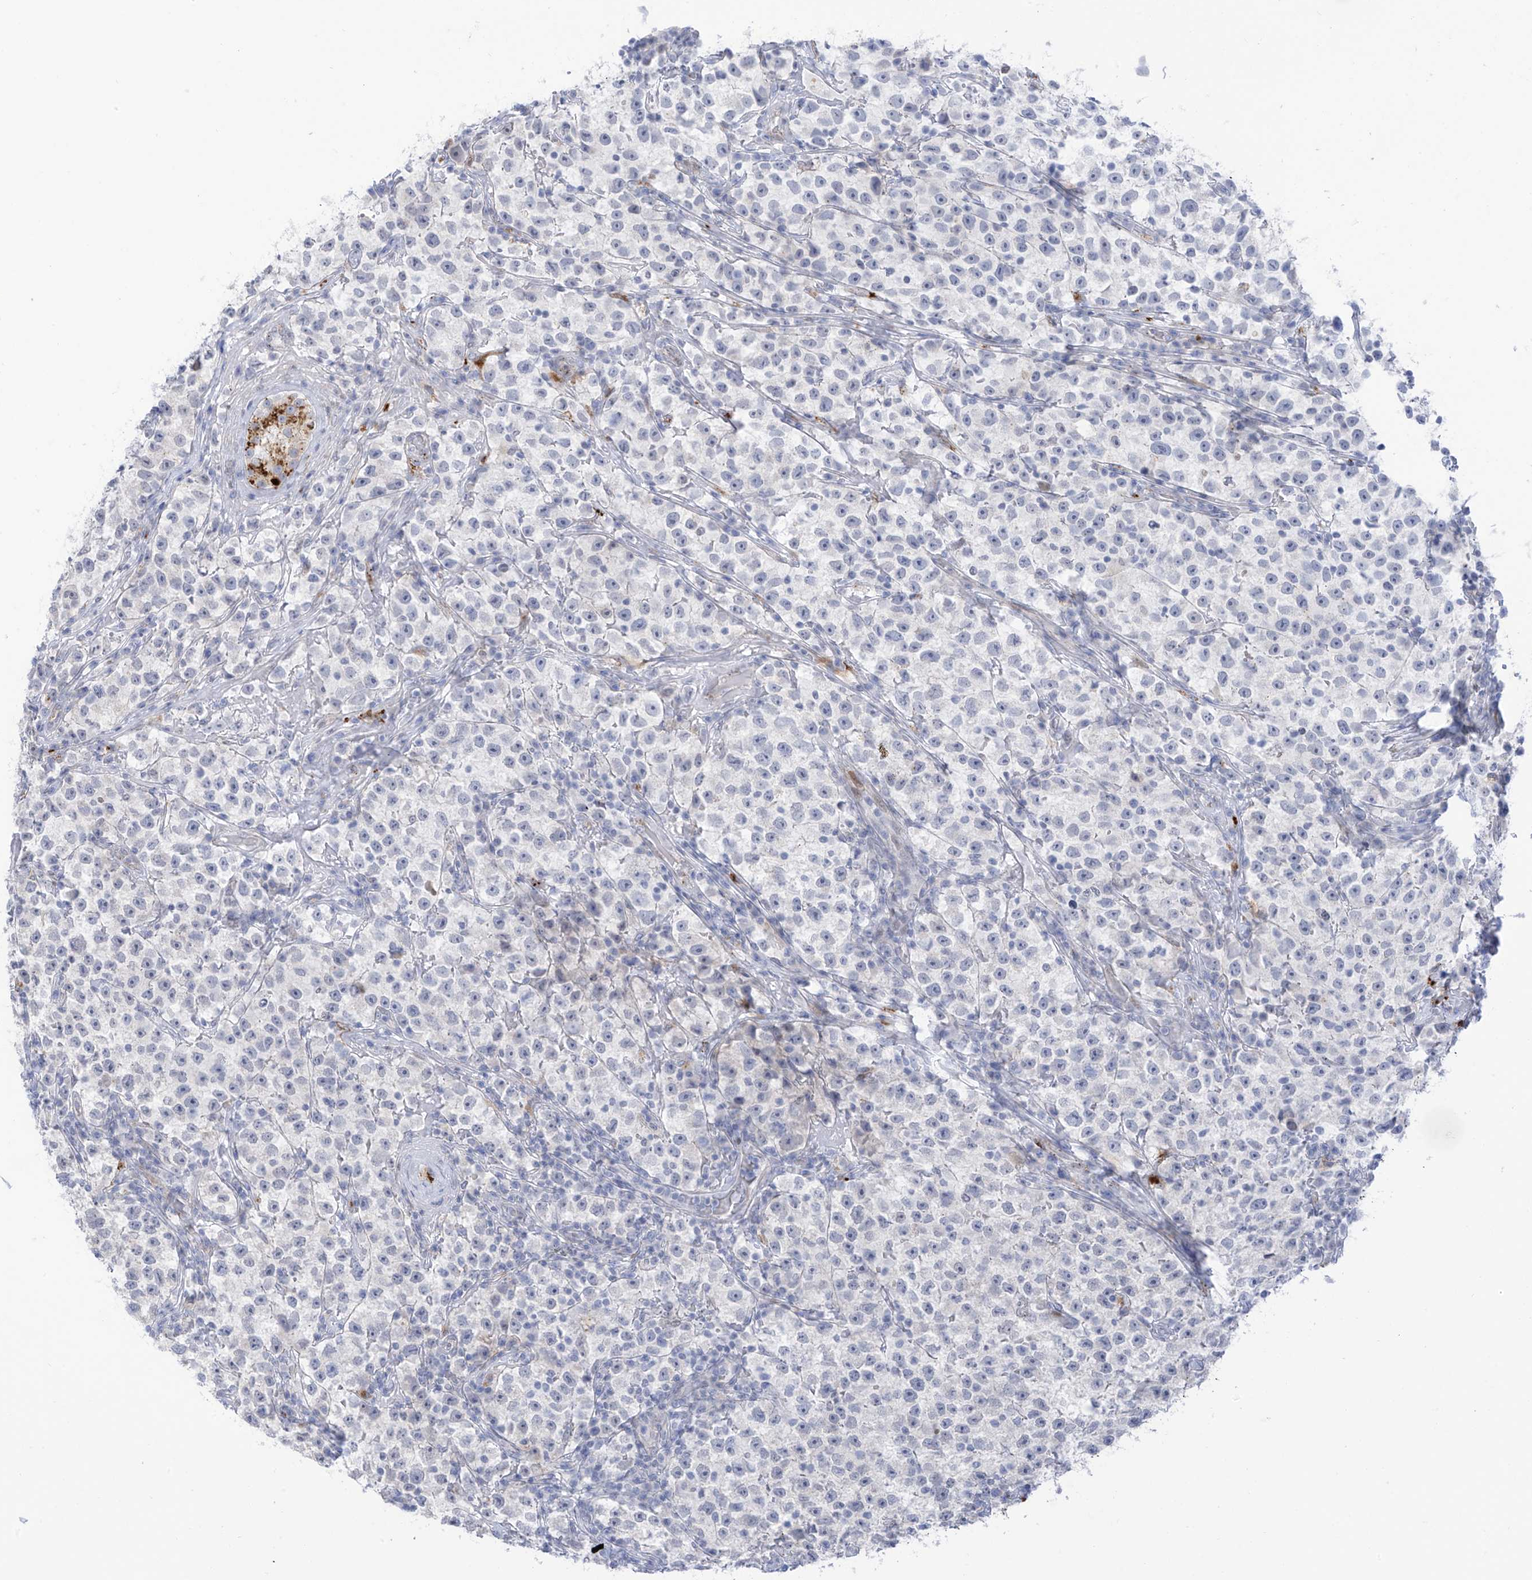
{"staining": {"intensity": "negative", "quantity": "none", "location": "none"}, "tissue": "testis cancer", "cell_type": "Tumor cells", "image_type": "cancer", "snomed": [{"axis": "morphology", "description": "Seminoma, NOS"}, {"axis": "topography", "description": "Testis"}], "caption": "Tumor cells show no significant staining in testis cancer.", "gene": "PSPH", "patient": {"sex": "male", "age": 22}}